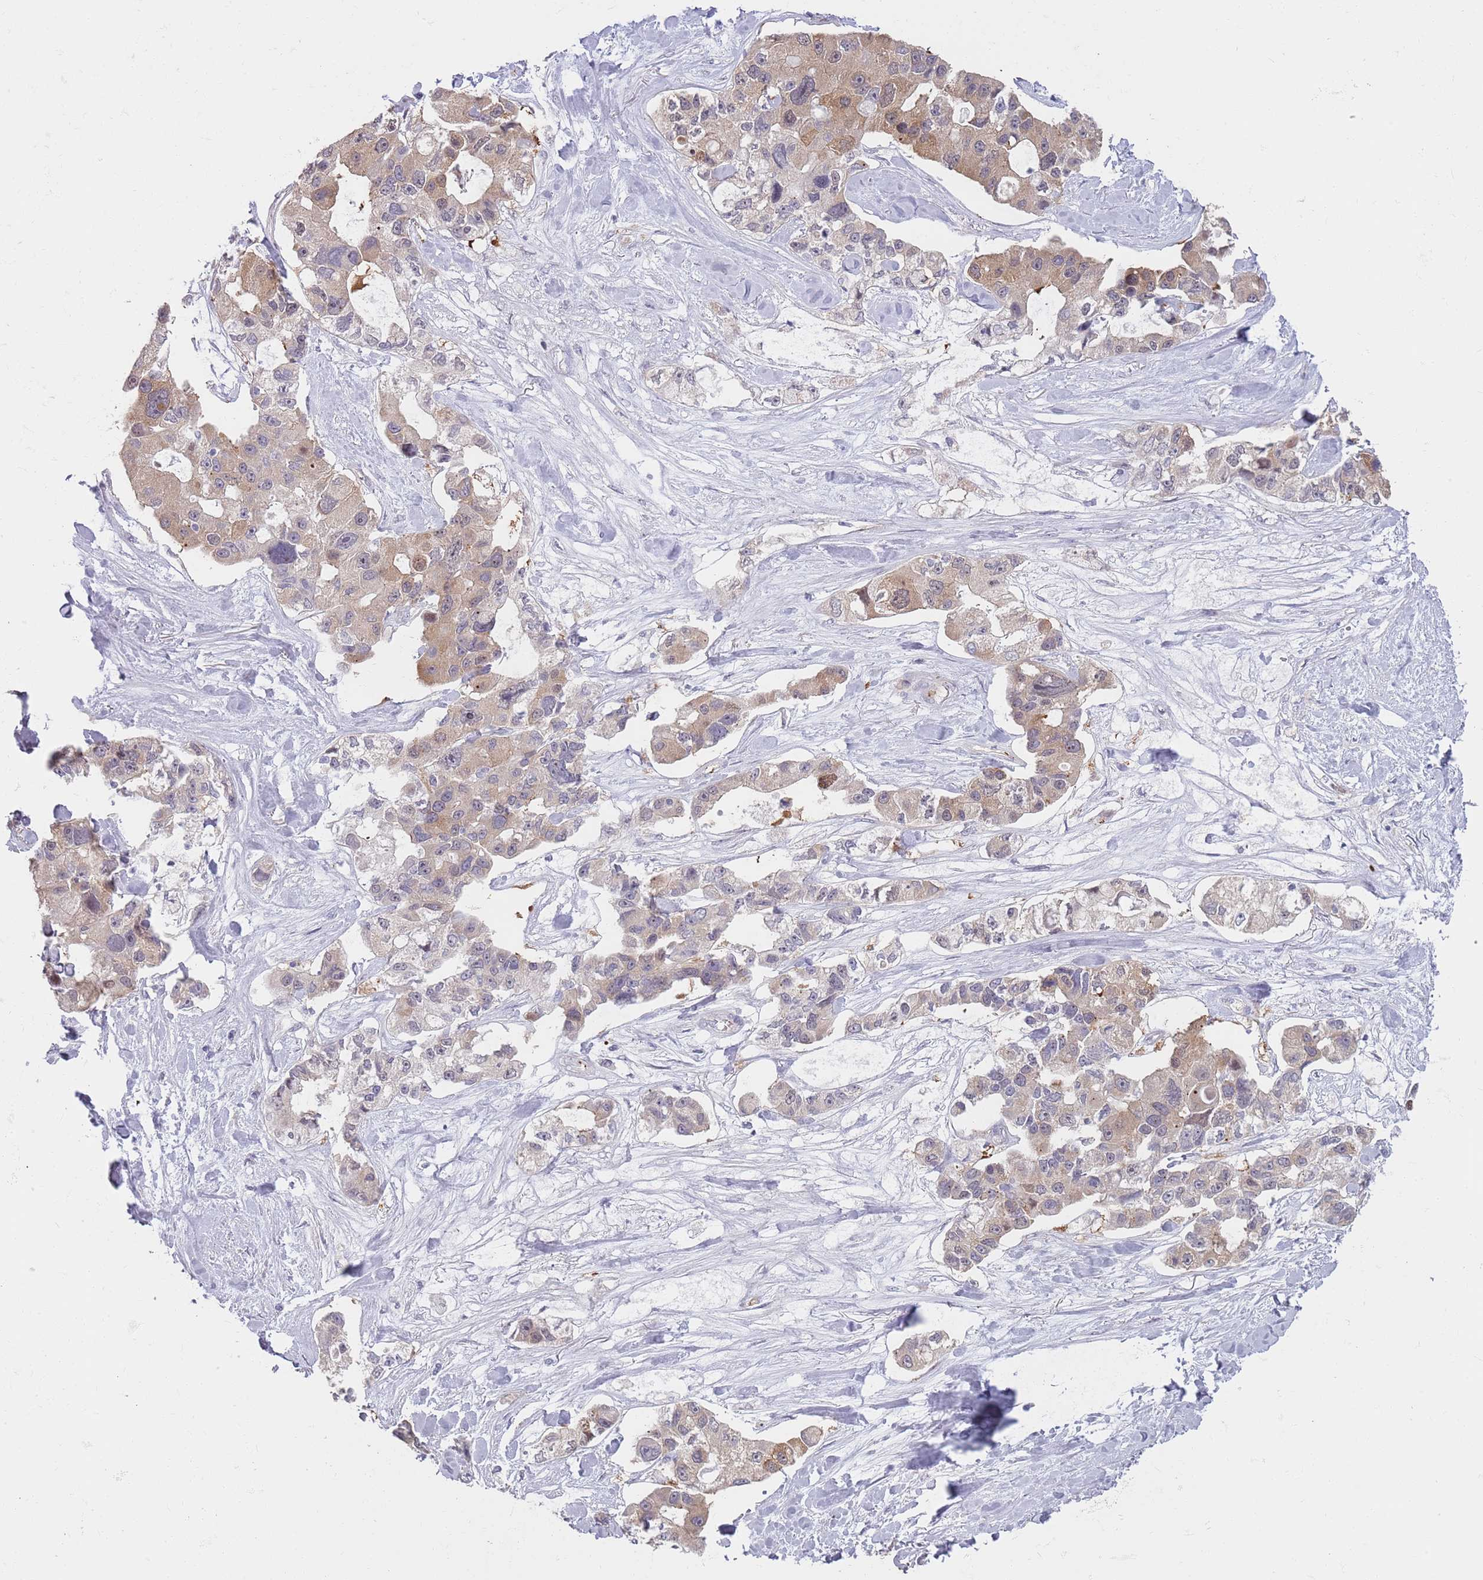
{"staining": {"intensity": "moderate", "quantity": "25%-75%", "location": "cytoplasmic/membranous"}, "tissue": "lung cancer", "cell_type": "Tumor cells", "image_type": "cancer", "snomed": [{"axis": "morphology", "description": "Adenocarcinoma, NOS"}, {"axis": "topography", "description": "Lung"}], "caption": "DAB immunohistochemical staining of human adenocarcinoma (lung) shows moderate cytoplasmic/membranous protein positivity in approximately 25%-75% of tumor cells.", "gene": "LDHD", "patient": {"sex": "female", "age": 54}}